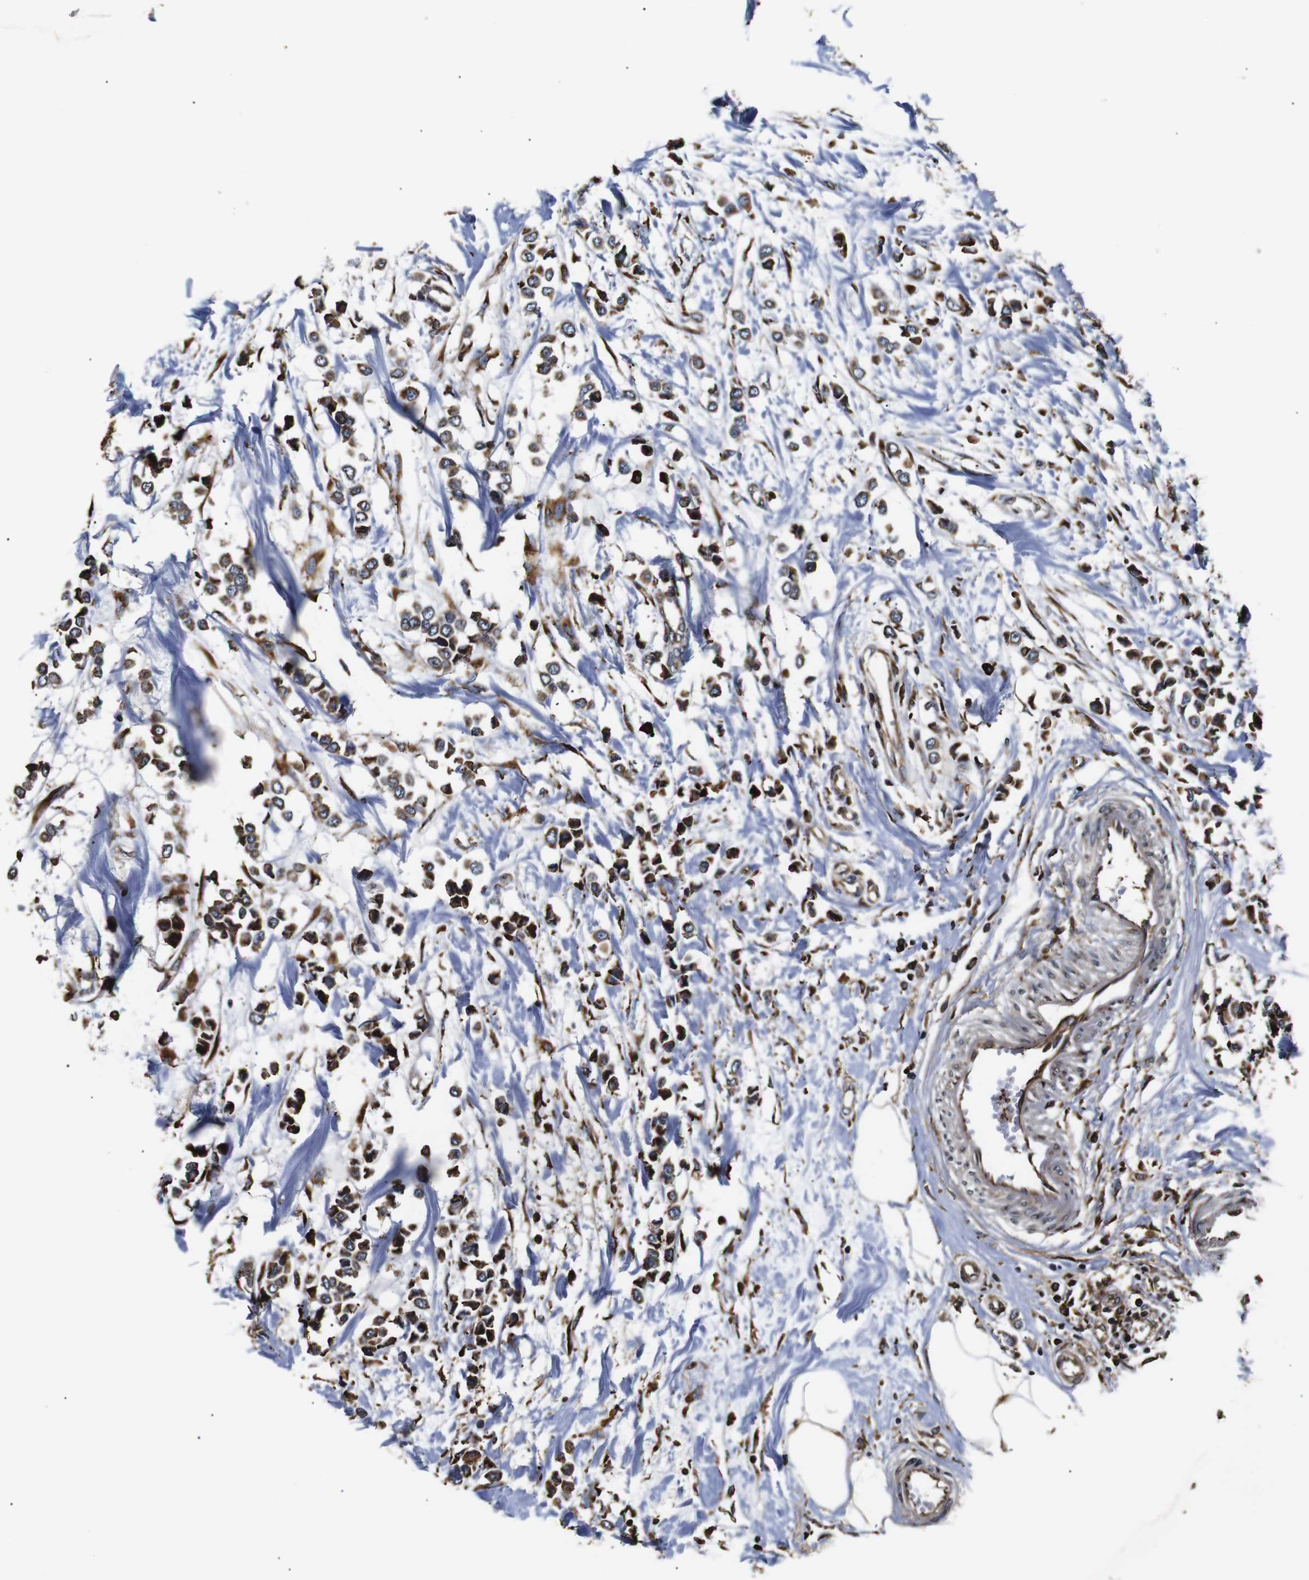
{"staining": {"intensity": "moderate", "quantity": ">75%", "location": "cytoplasmic/membranous"}, "tissue": "breast cancer", "cell_type": "Tumor cells", "image_type": "cancer", "snomed": [{"axis": "morphology", "description": "Lobular carcinoma"}, {"axis": "topography", "description": "Breast"}], "caption": "An image of human lobular carcinoma (breast) stained for a protein displays moderate cytoplasmic/membranous brown staining in tumor cells. (Brightfield microscopy of DAB IHC at high magnification).", "gene": "HHIP", "patient": {"sex": "female", "age": 51}}